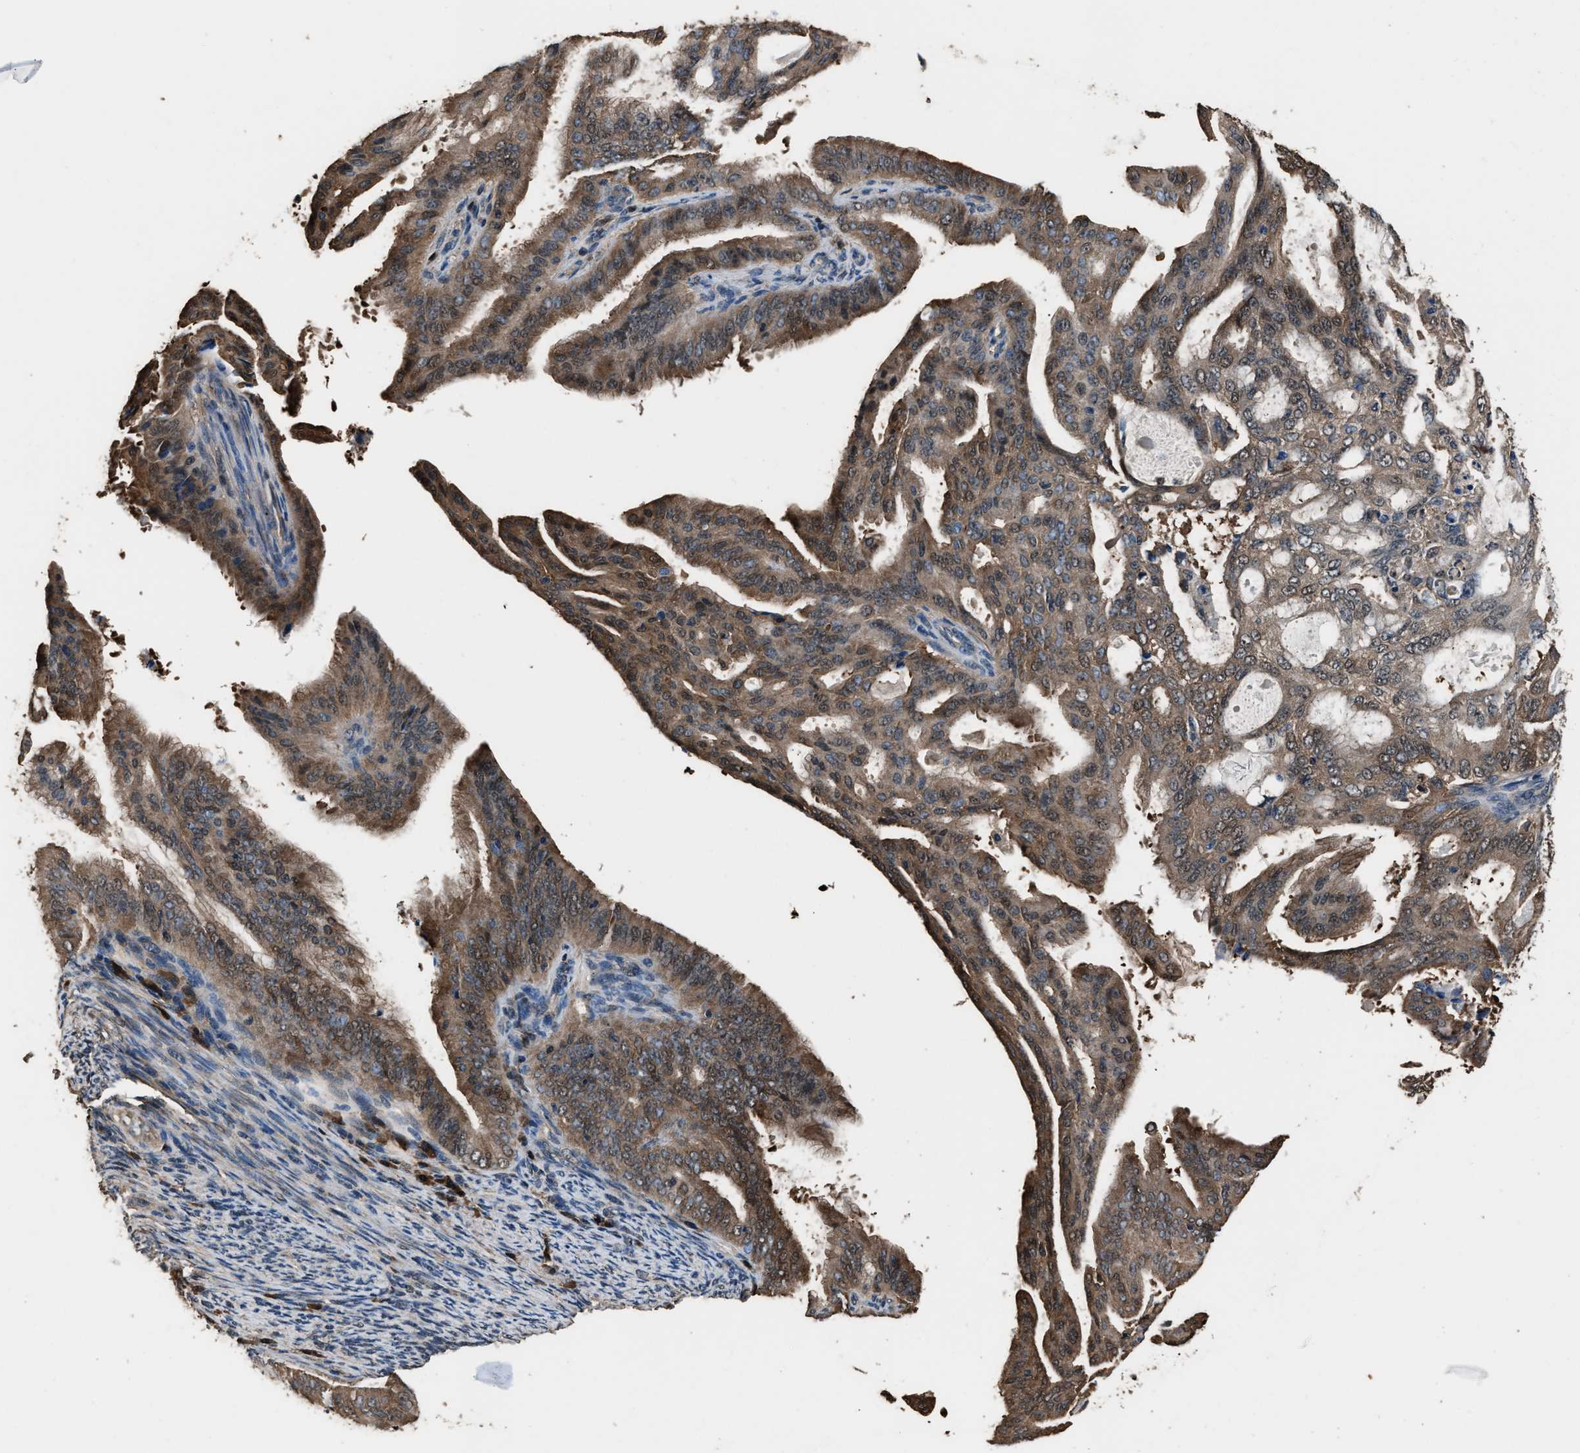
{"staining": {"intensity": "moderate", "quantity": ">75%", "location": "cytoplasmic/membranous"}, "tissue": "endometrial cancer", "cell_type": "Tumor cells", "image_type": "cancer", "snomed": [{"axis": "morphology", "description": "Adenocarcinoma, NOS"}, {"axis": "topography", "description": "Endometrium"}], "caption": "A micrograph of endometrial adenocarcinoma stained for a protein shows moderate cytoplasmic/membranous brown staining in tumor cells.", "gene": "GSTP1", "patient": {"sex": "female", "age": 58}}